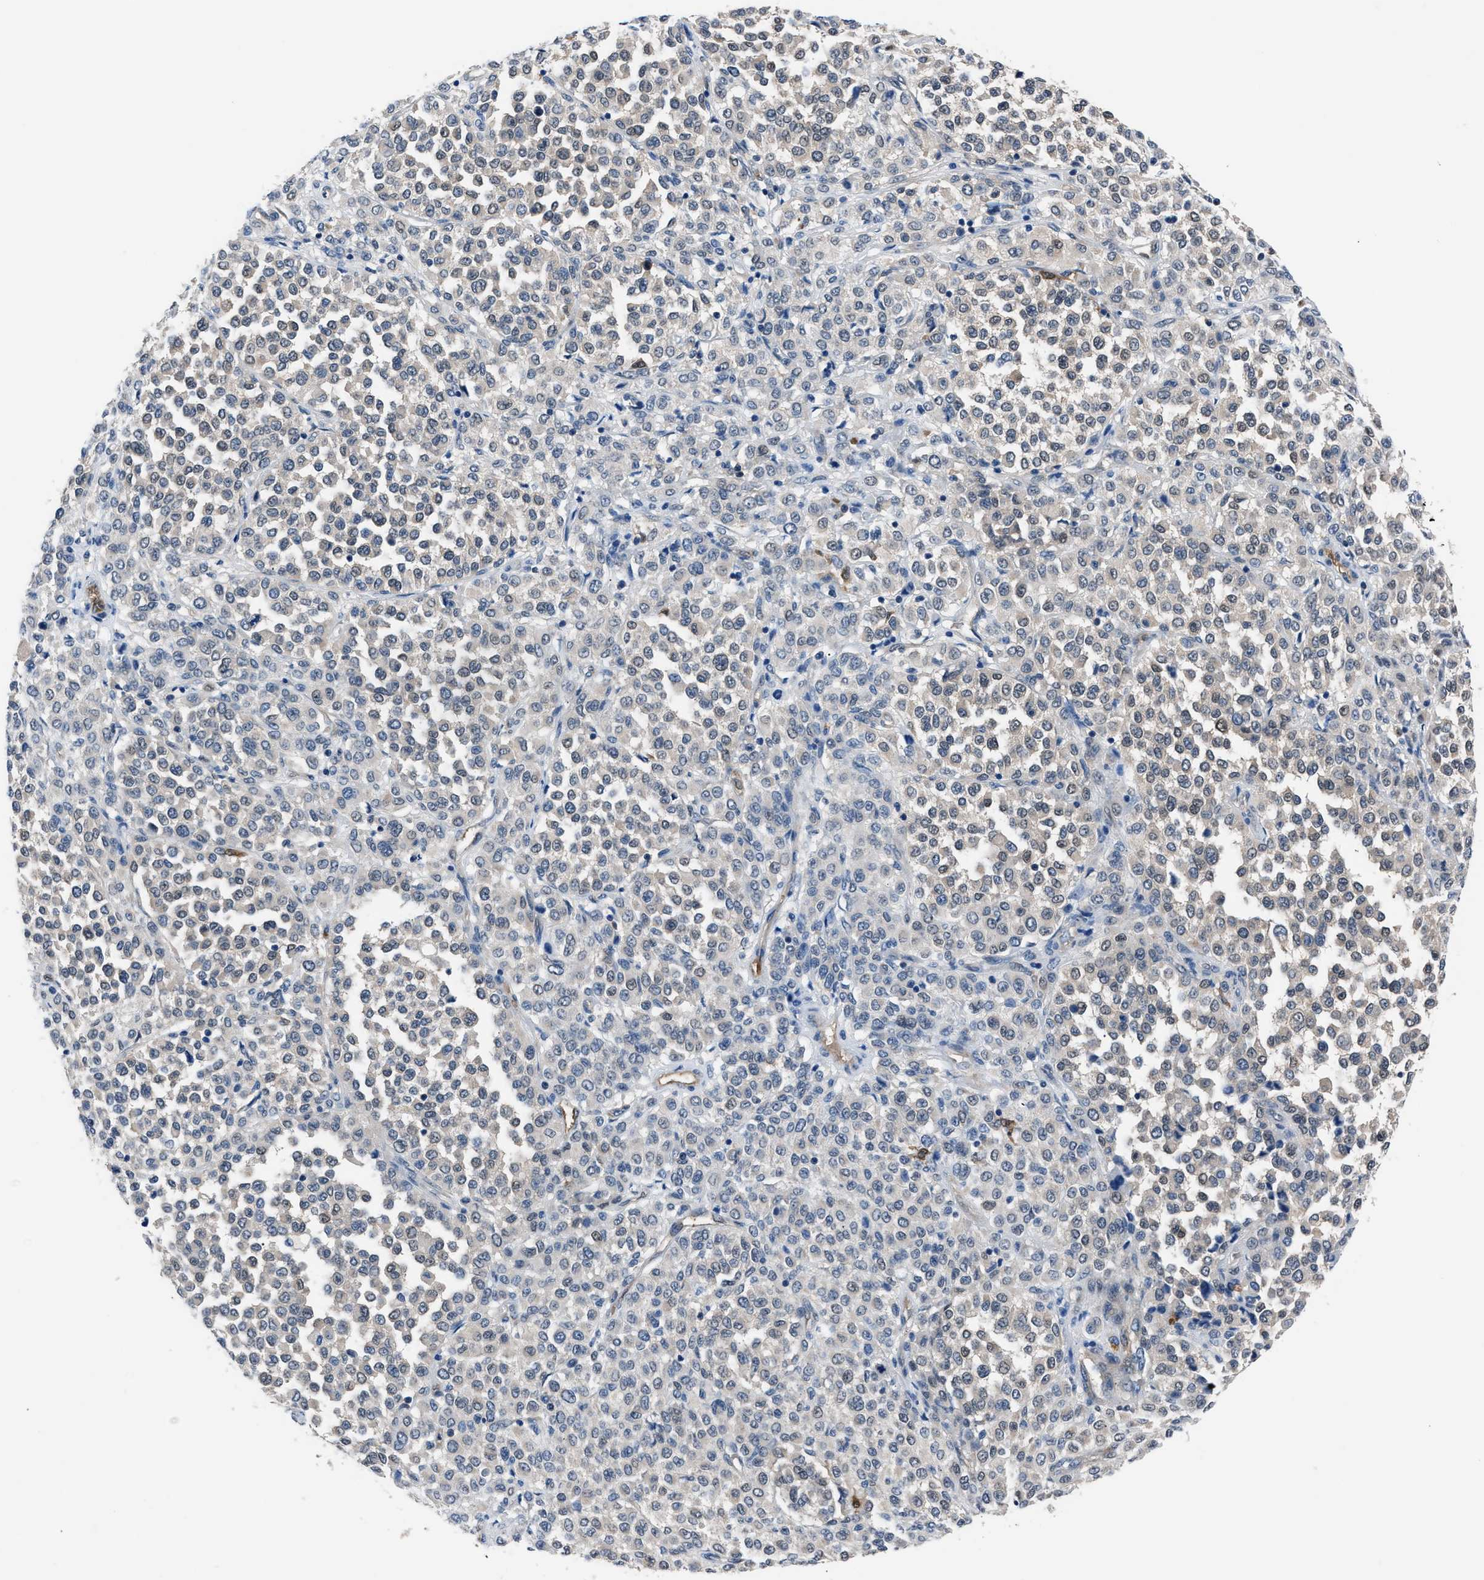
{"staining": {"intensity": "negative", "quantity": "none", "location": "none"}, "tissue": "melanoma", "cell_type": "Tumor cells", "image_type": "cancer", "snomed": [{"axis": "morphology", "description": "Malignant melanoma, Metastatic site"}, {"axis": "topography", "description": "Pancreas"}], "caption": "Tumor cells show no significant protein staining in melanoma.", "gene": "PPA1", "patient": {"sex": "female", "age": 30}}